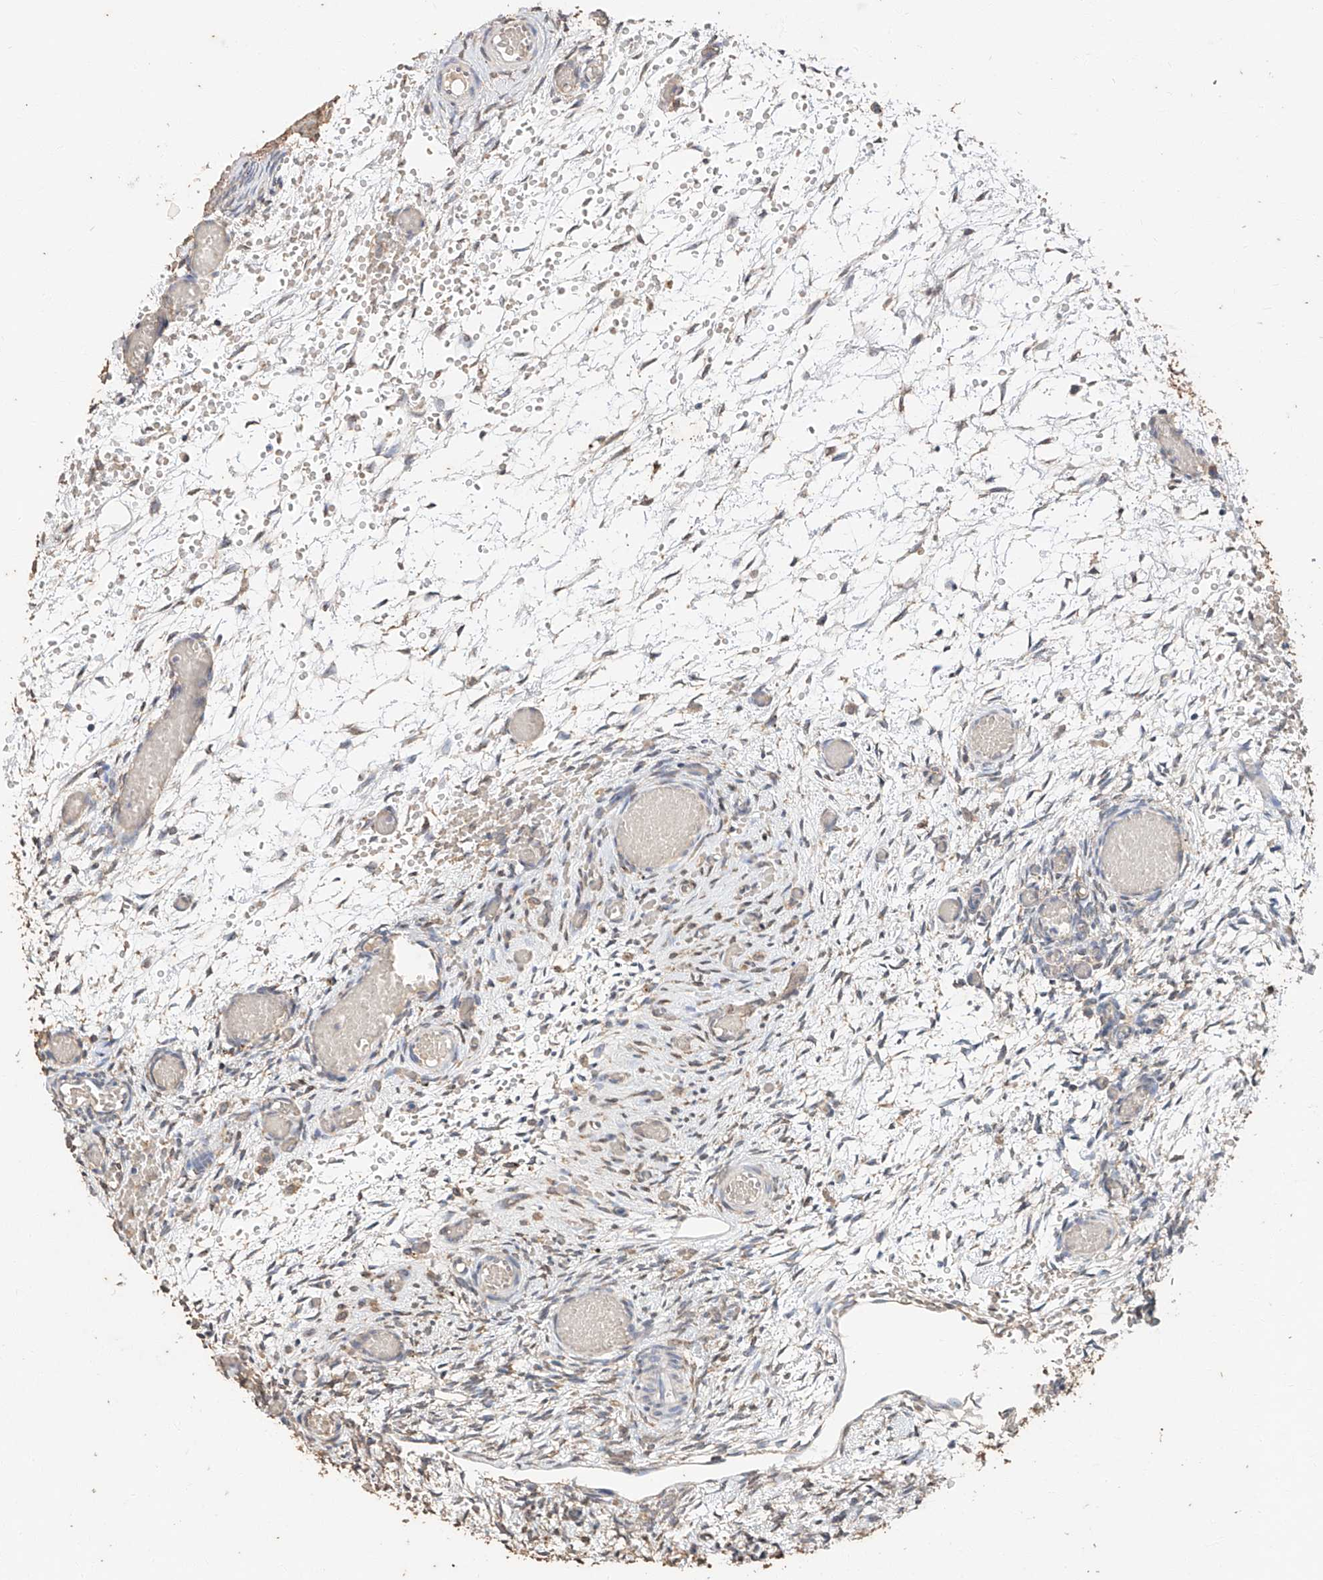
{"staining": {"intensity": "negative", "quantity": "none", "location": "none"}, "tissue": "ovary", "cell_type": "Ovarian stroma cells", "image_type": "normal", "snomed": [{"axis": "morphology", "description": "Adenocarcinoma, NOS"}, {"axis": "topography", "description": "Endometrium"}], "caption": "IHC of unremarkable ovary reveals no positivity in ovarian stroma cells. (DAB IHC visualized using brightfield microscopy, high magnification).", "gene": "CERS4", "patient": {"sex": "female", "age": 32}}